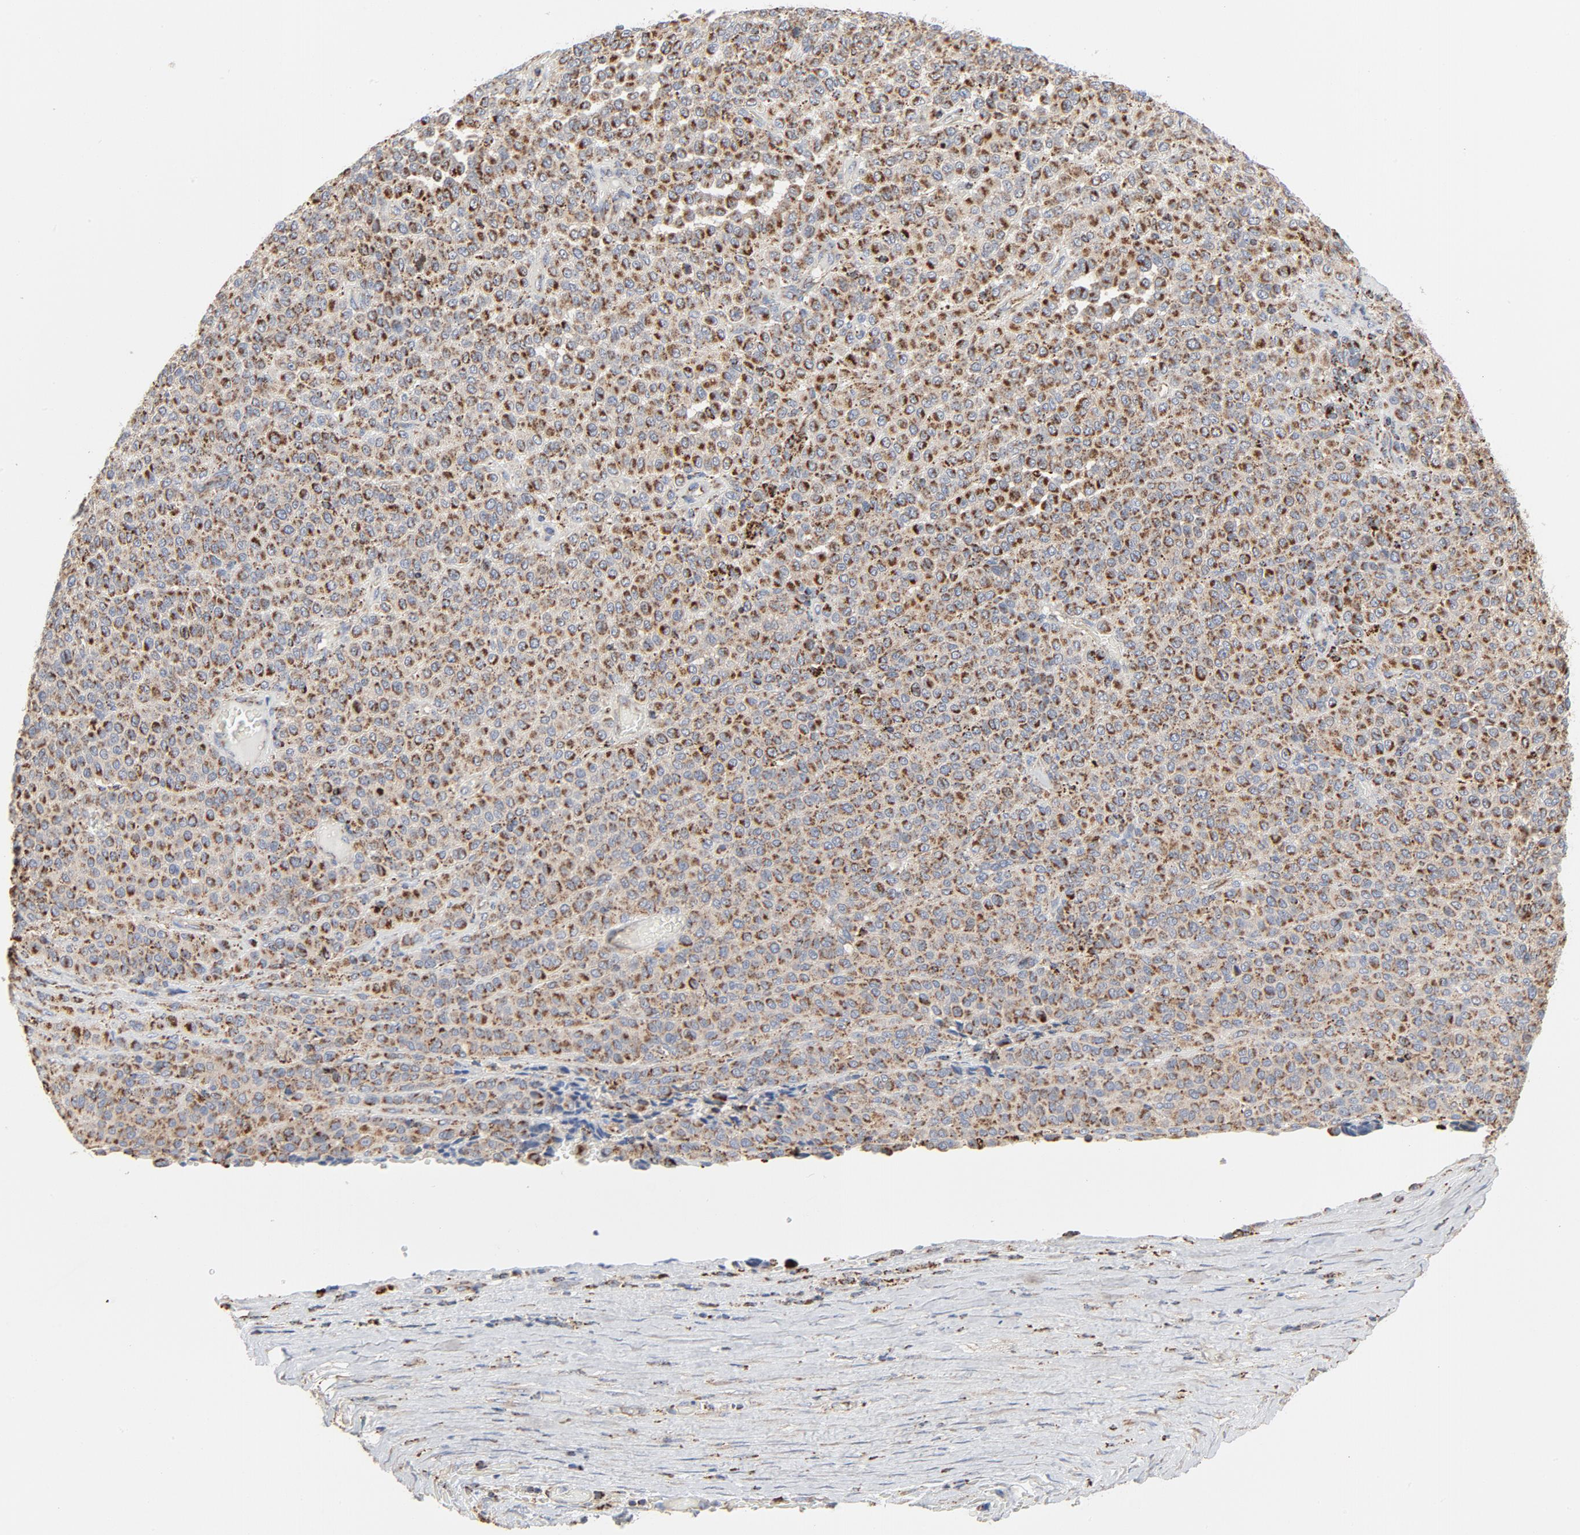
{"staining": {"intensity": "moderate", "quantity": ">75%", "location": "cytoplasmic/membranous"}, "tissue": "melanoma", "cell_type": "Tumor cells", "image_type": "cancer", "snomed": [{"axis": "morphology", "description": "Malignant melanoma, Metastatic site"}, {"axis": "topography", "description": "Pancreas"}], "caption": "A medium amount of moderate cytoplasmic/membranous expression is seen in about >75% of tumor cells in malignant melanoma (metastatic site) tissue.", "gene": "SETD3", "patient": {"sex": "female", "age": 30}}